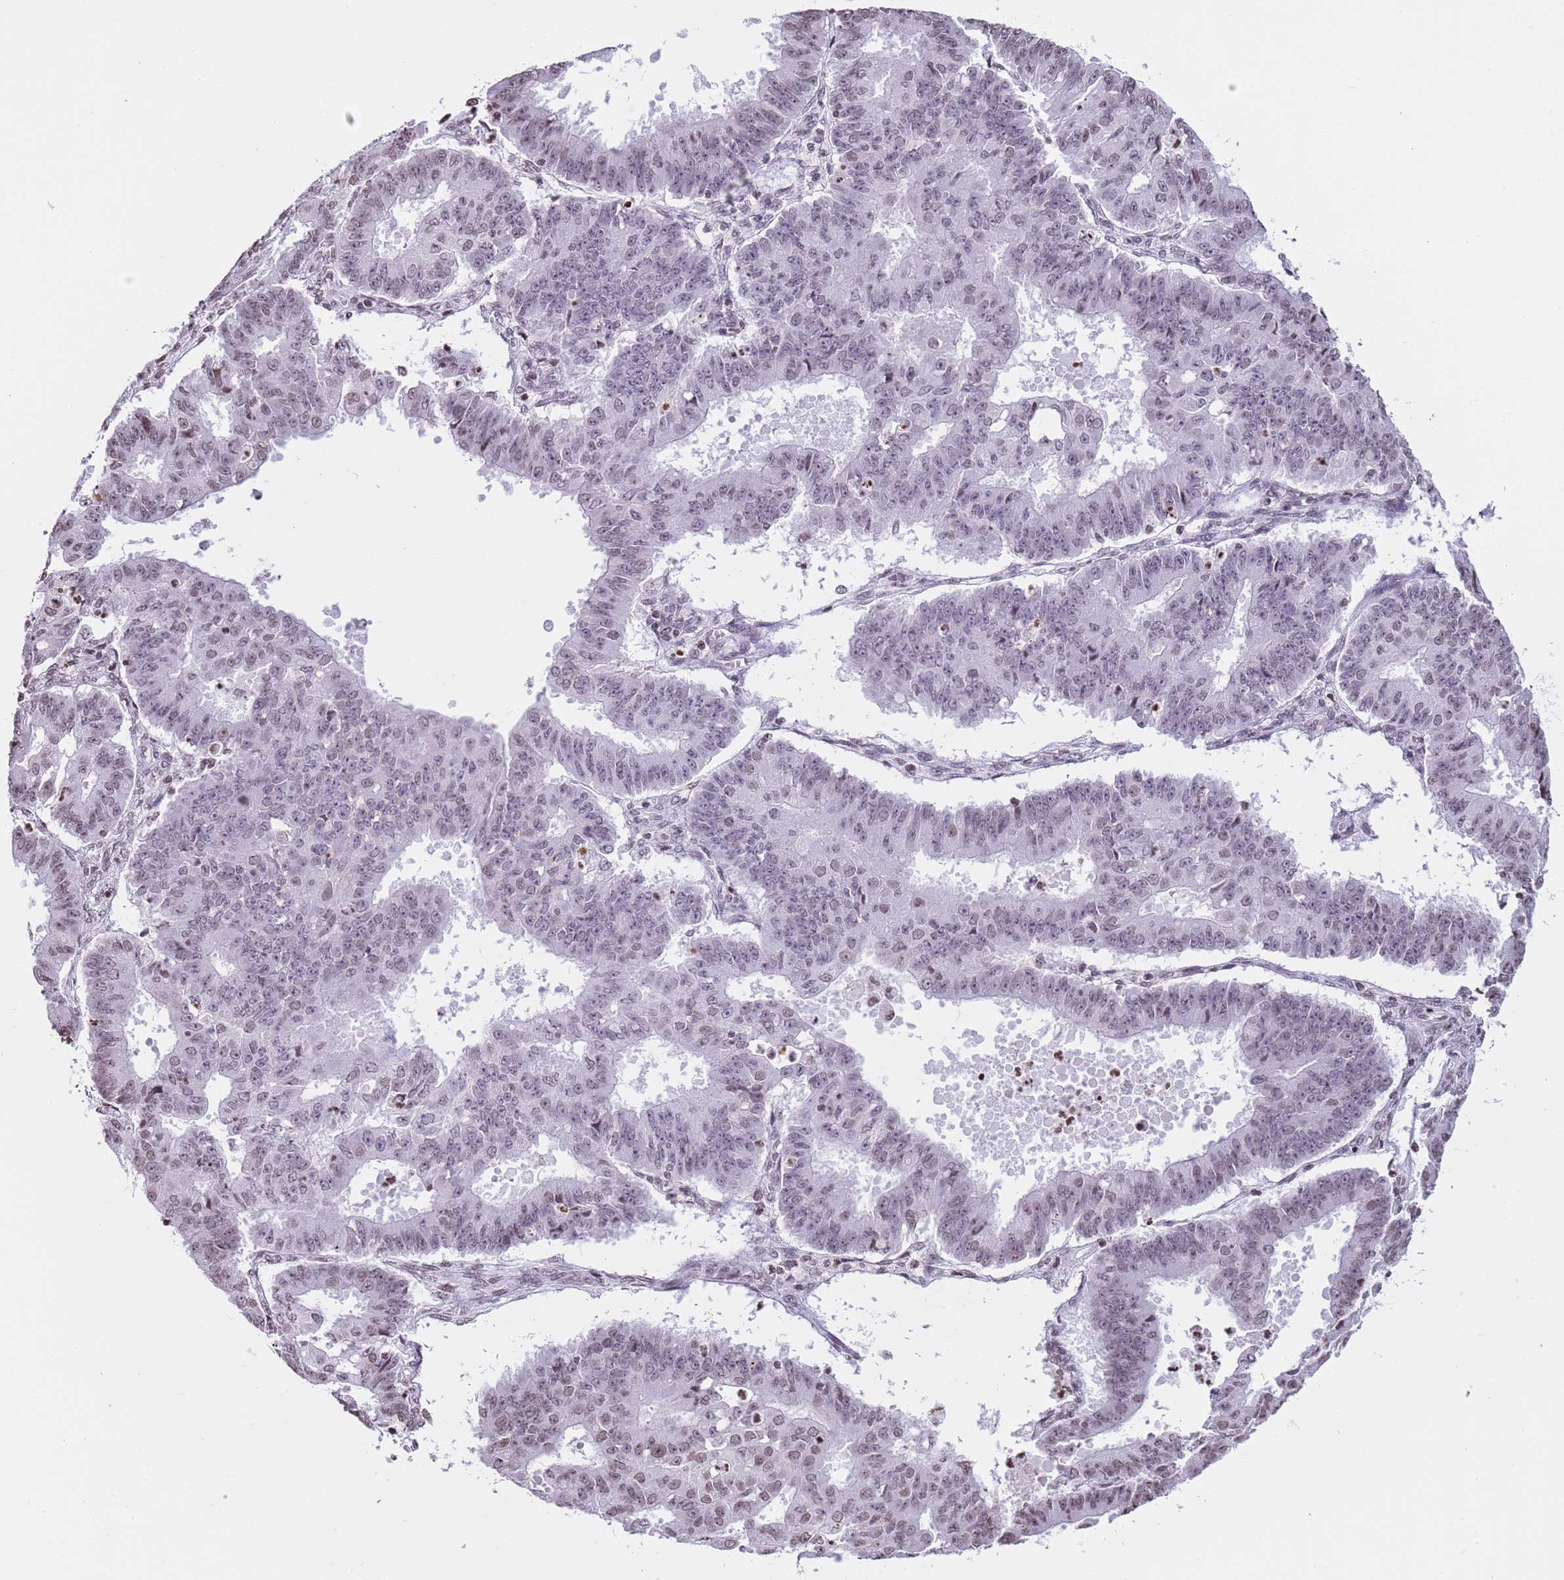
{"staining": {"intensity": "weak", "quantity": "25%-75%", "location": "nuclear"}, "tissue": "ovarian cancer", "cell_type": "Tumor cells", "image_type": "cancer", "snomed": [{"axis": "morphology", "description": "Carcinoma, endometroid"}, {"axis": "topography", "description": "Appendix"}, {"axis": "topography", "description": "Ovary"}], "caption": "Immunohistochemistry (IHC) (DAB (3,3'-diaminobenzidine)) staining of human ovarian cancer shows weak nuclear protein staining in about 25%-75% of tumor cells. The protein is stained brown, and the nuclei are stained in blue (DAB IHC with brightfield microscopy, high magnification).", "gene": "KPNA3", "patient": {"sex": "female", "age": 42}}